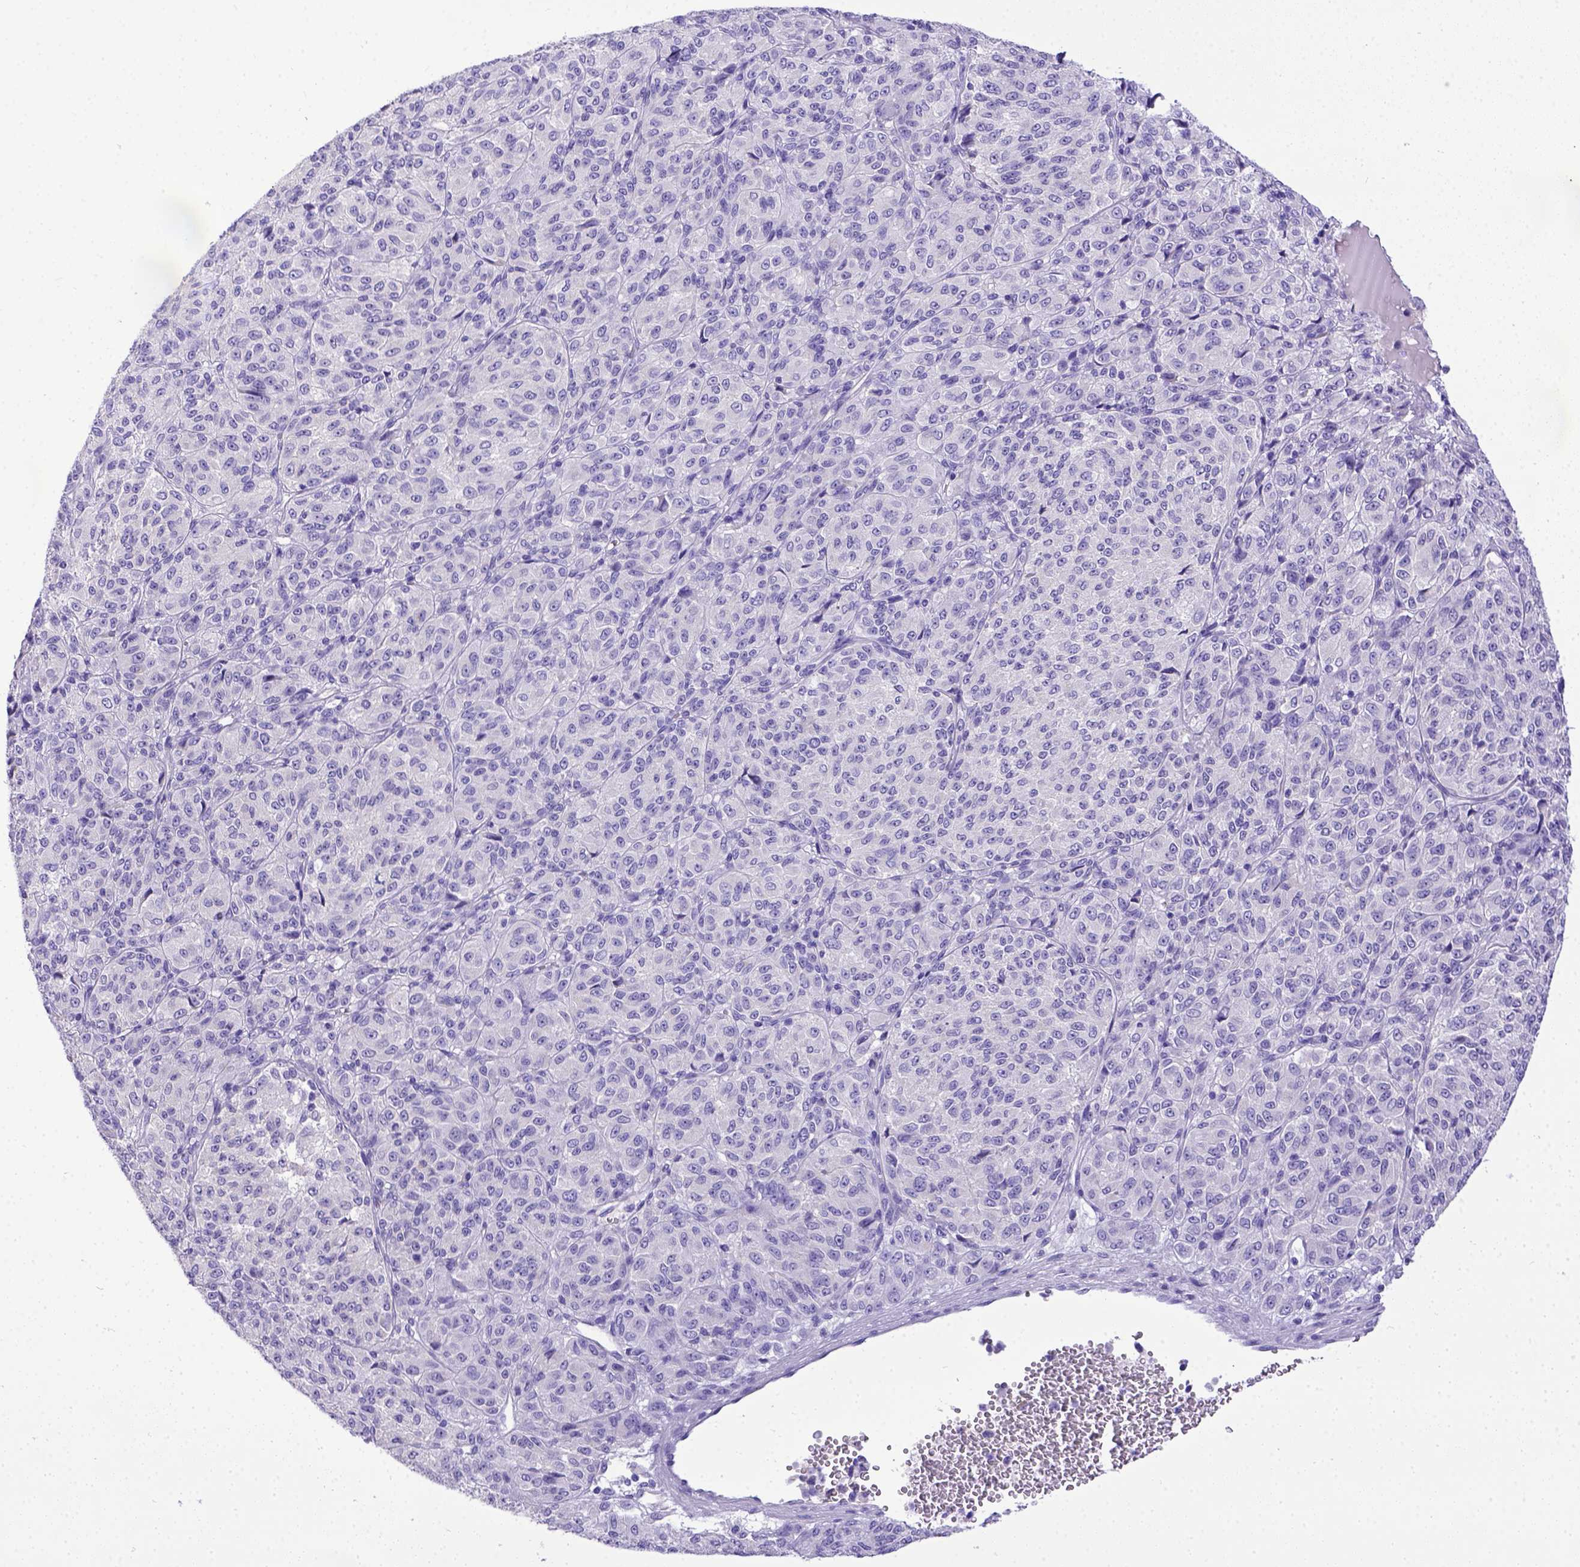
{"staining": {"intensity": "negative", "quantity": "none", "location": "none"}, "tissue": "melanoma", "cell_type": "Tumor cells", "image_type": "cancer", "snomed": [{"axis": "morphology", "description": "Malignant melanoma, Metastatic site"}, {"axis": "topography", "description": "Brain"}], "caption": "Image shows no significant protein staining in tumor cells of malignant melanoma (metastatic site). Brightfield microscopy of IHC stained with DAB (brown) and hematoxylin (blue), captured at high magnification.", "gene": "BTN1A1", "patient": {"sex": "female", "age": 56}}